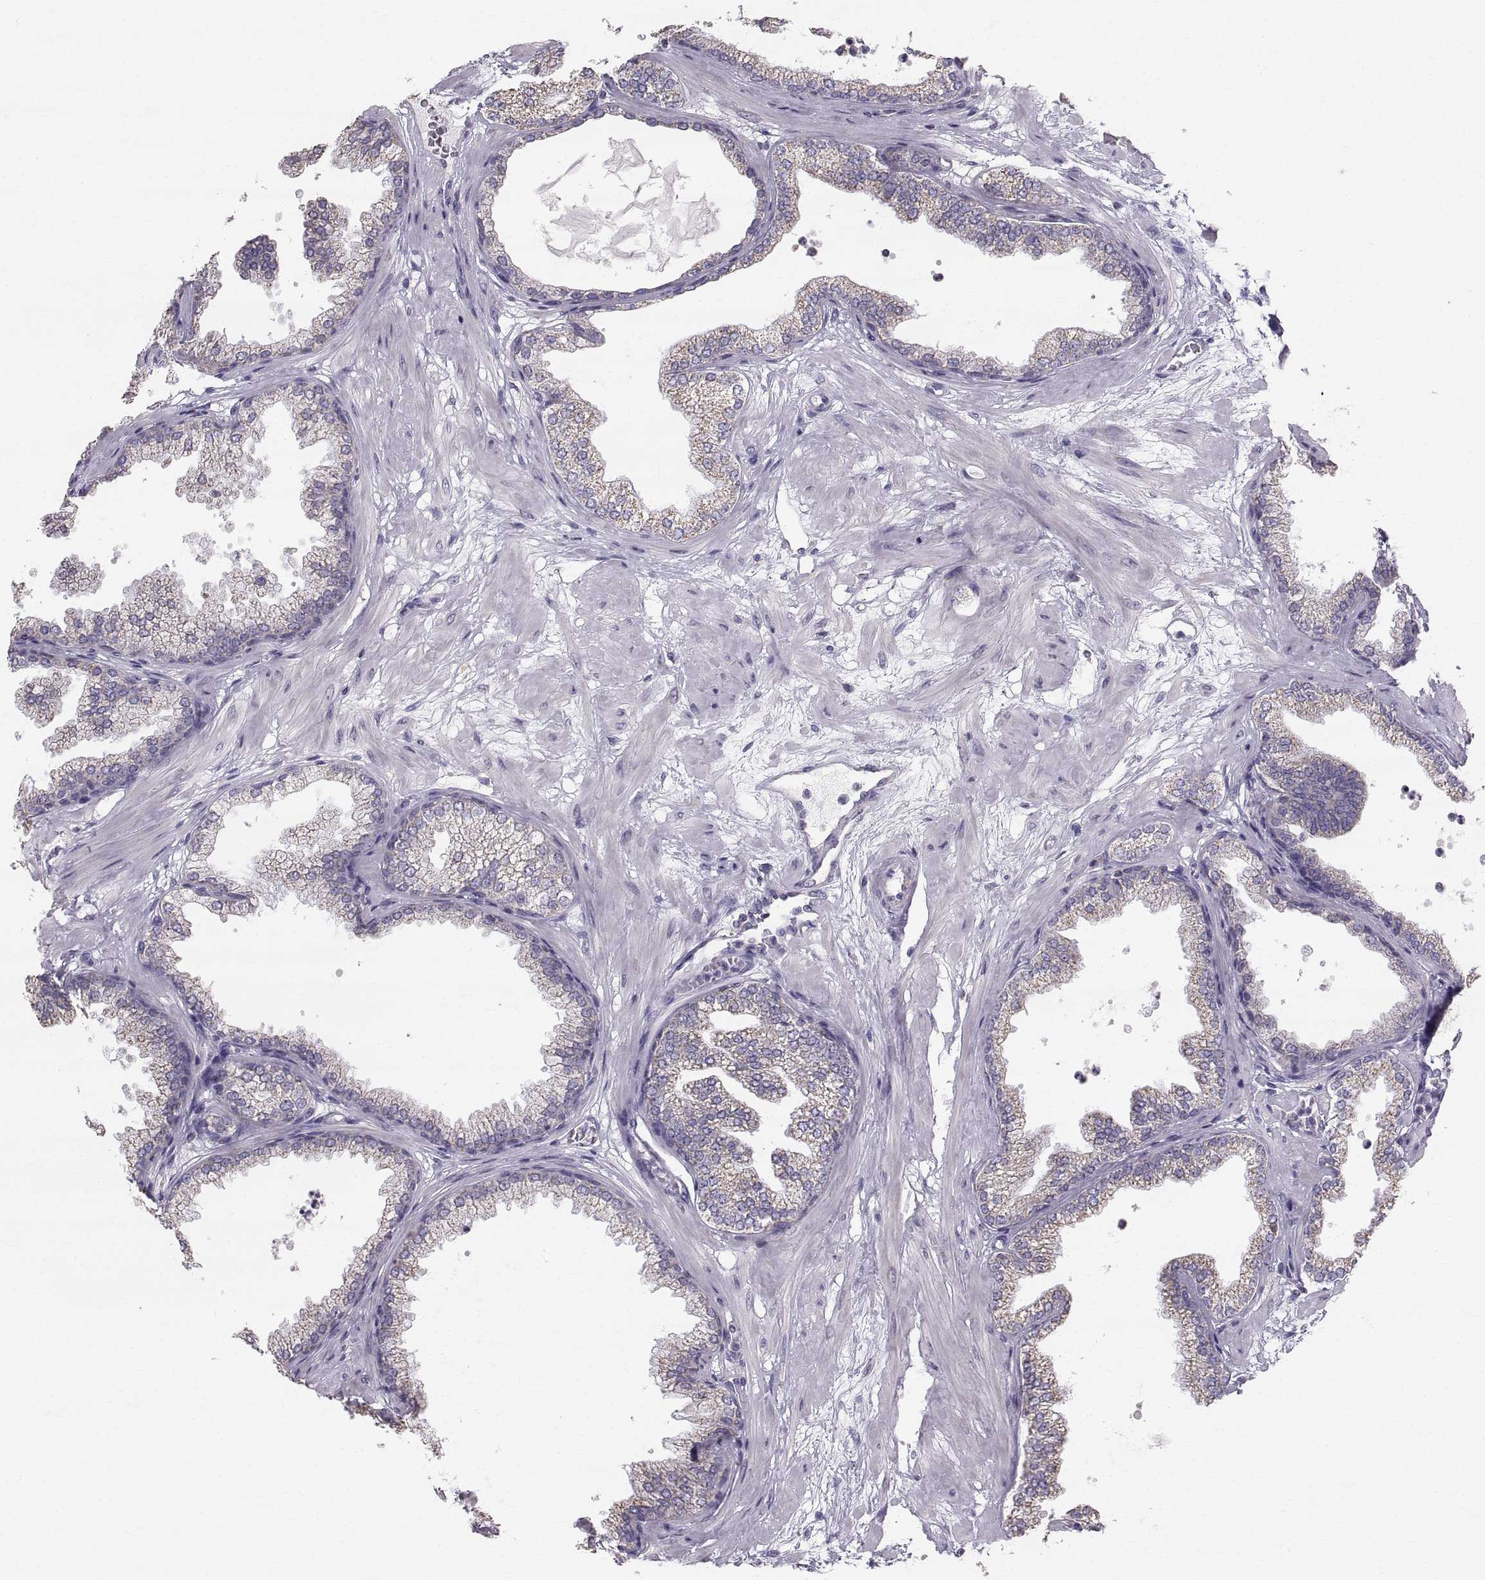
{"staining": {"intensity": "negative", "quantity": "none", "location": "none"}, "tissue": "prostate", "cell_type": "Glandular cells", "image_type": "normal", "snomed": [{"axis": "morphology", "description": "Normal tissue, NOS"}, {"axis": "topography", "description": "Prostate"}], "caption": "Glandular cells show no significant protein expression in unremarkable prostate.", "gene": "STMND1", "patient": {"sex": "male", "age": 37}}